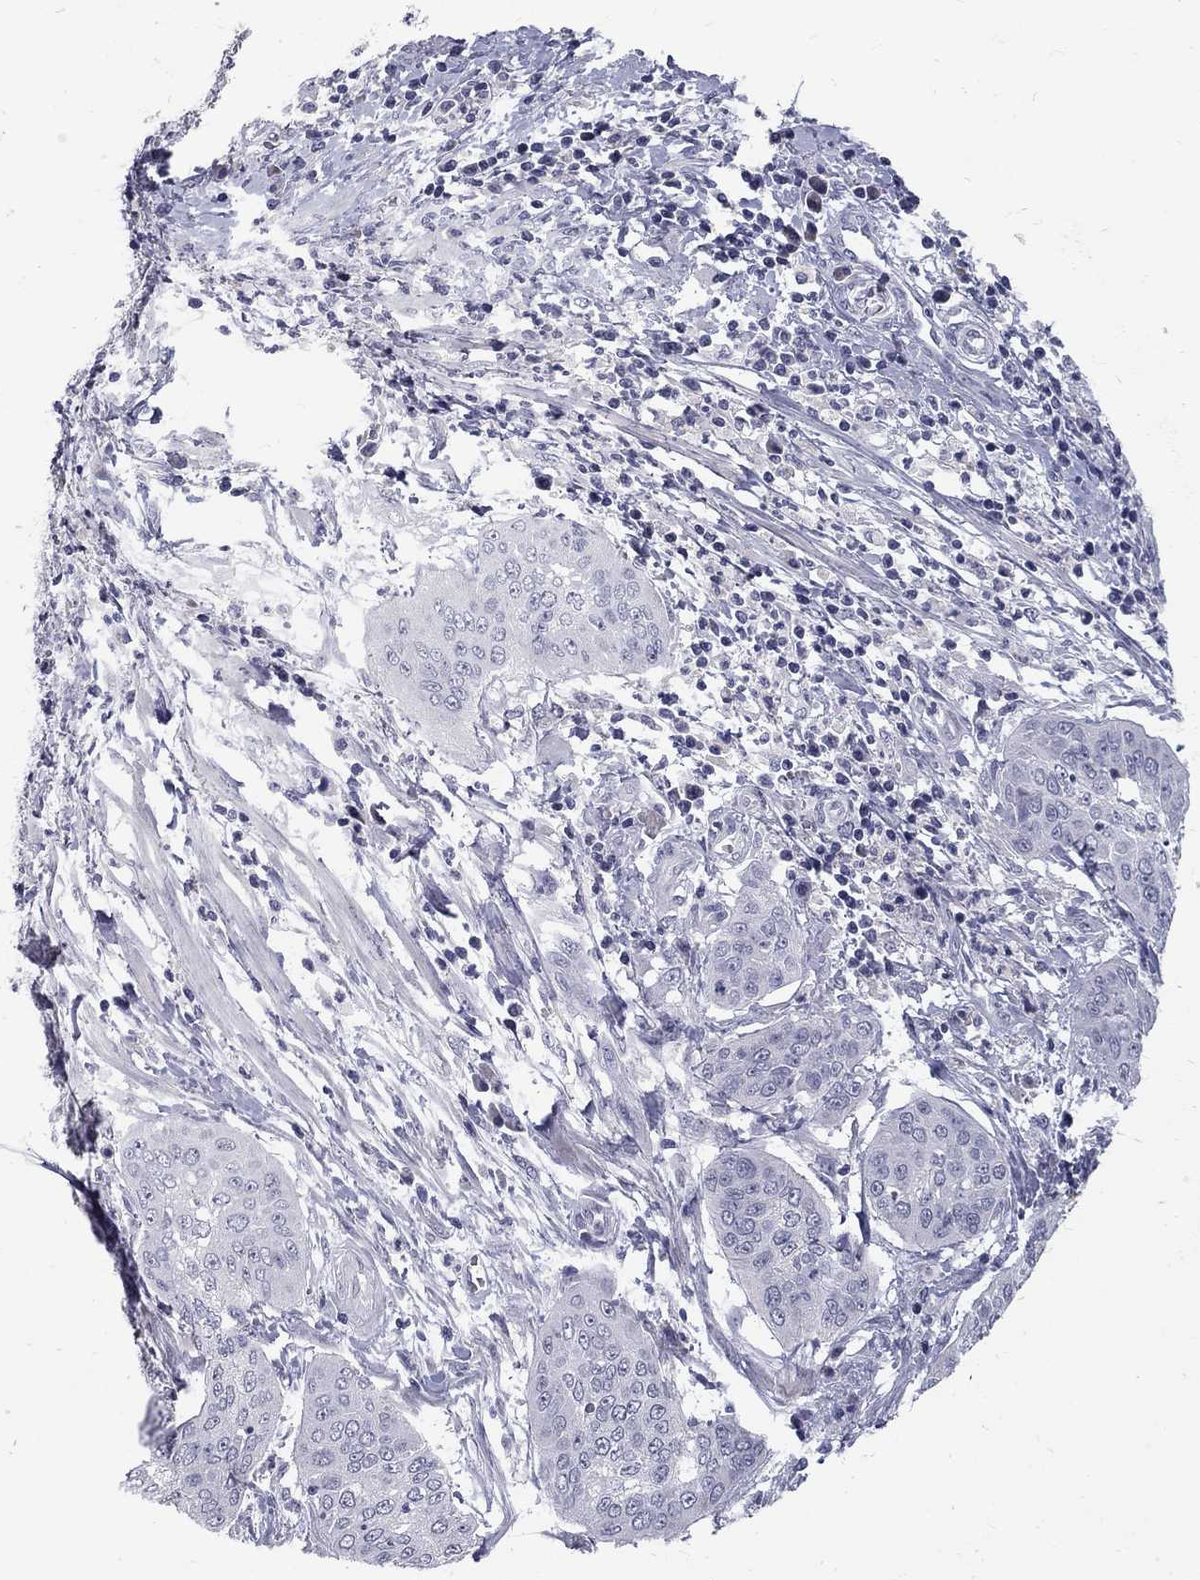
{"staining": {"intensity": "negative", "quantity": "none", "location": "none"}, "tissue": "cervical cancer", "cell_type": "Tumor cells", "image_type": "cancer", "snomed": [{"axis": "morphology", "description": "Squamous cell carcinoma, NOS"}, {"axis": "topography", "description": "Cervix"}], "caption": "Human cervical cancer (squamous cell carcinoma) stained for a protein using immunohistochemistry demonstrates no positivity in tumor cells.", "gene": "NOS1", "patient": {"sex": "female", "age": 39}}